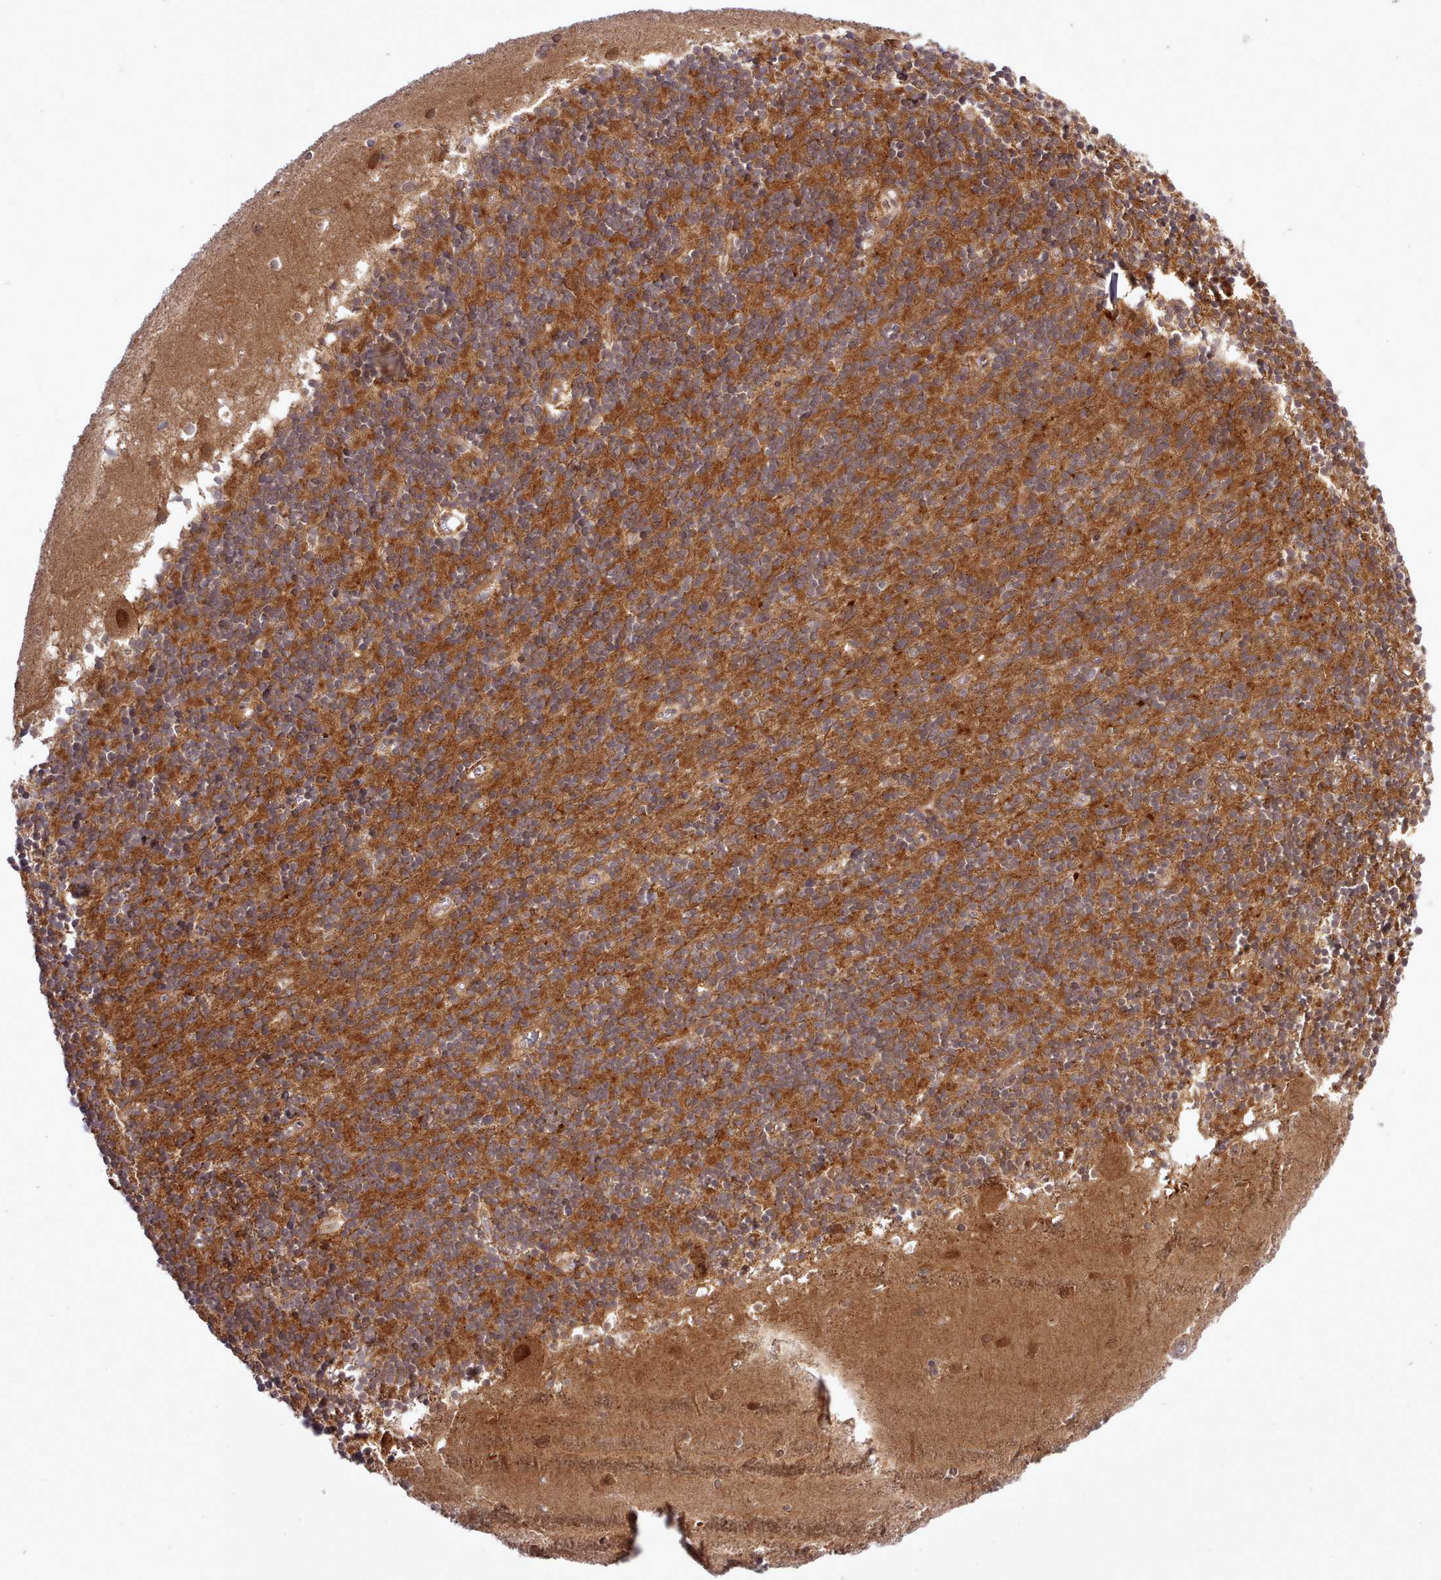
{"staining": {"intensity": "strong", "quantity": "25%-75%", "location": "cytoplasmic/membranous"}, "tissue": "cerebellum", "cell_type": "Cells in granular layer", "image_type": "normal", "snomed": [{"axis": "morphology", "description": "Normal tissue, NOS"}, {"axis": "topography", "description": "Cerebellum"}], "caption": "Cerebellum stained for a protein reveals strong cytoplasmic/membranous positivity in cells in granular layer. (DAB IHC with brightfield microscopy, high magnification).", "gene": "UBE2G1", "patient": {"sex": "male", "age": 54}}